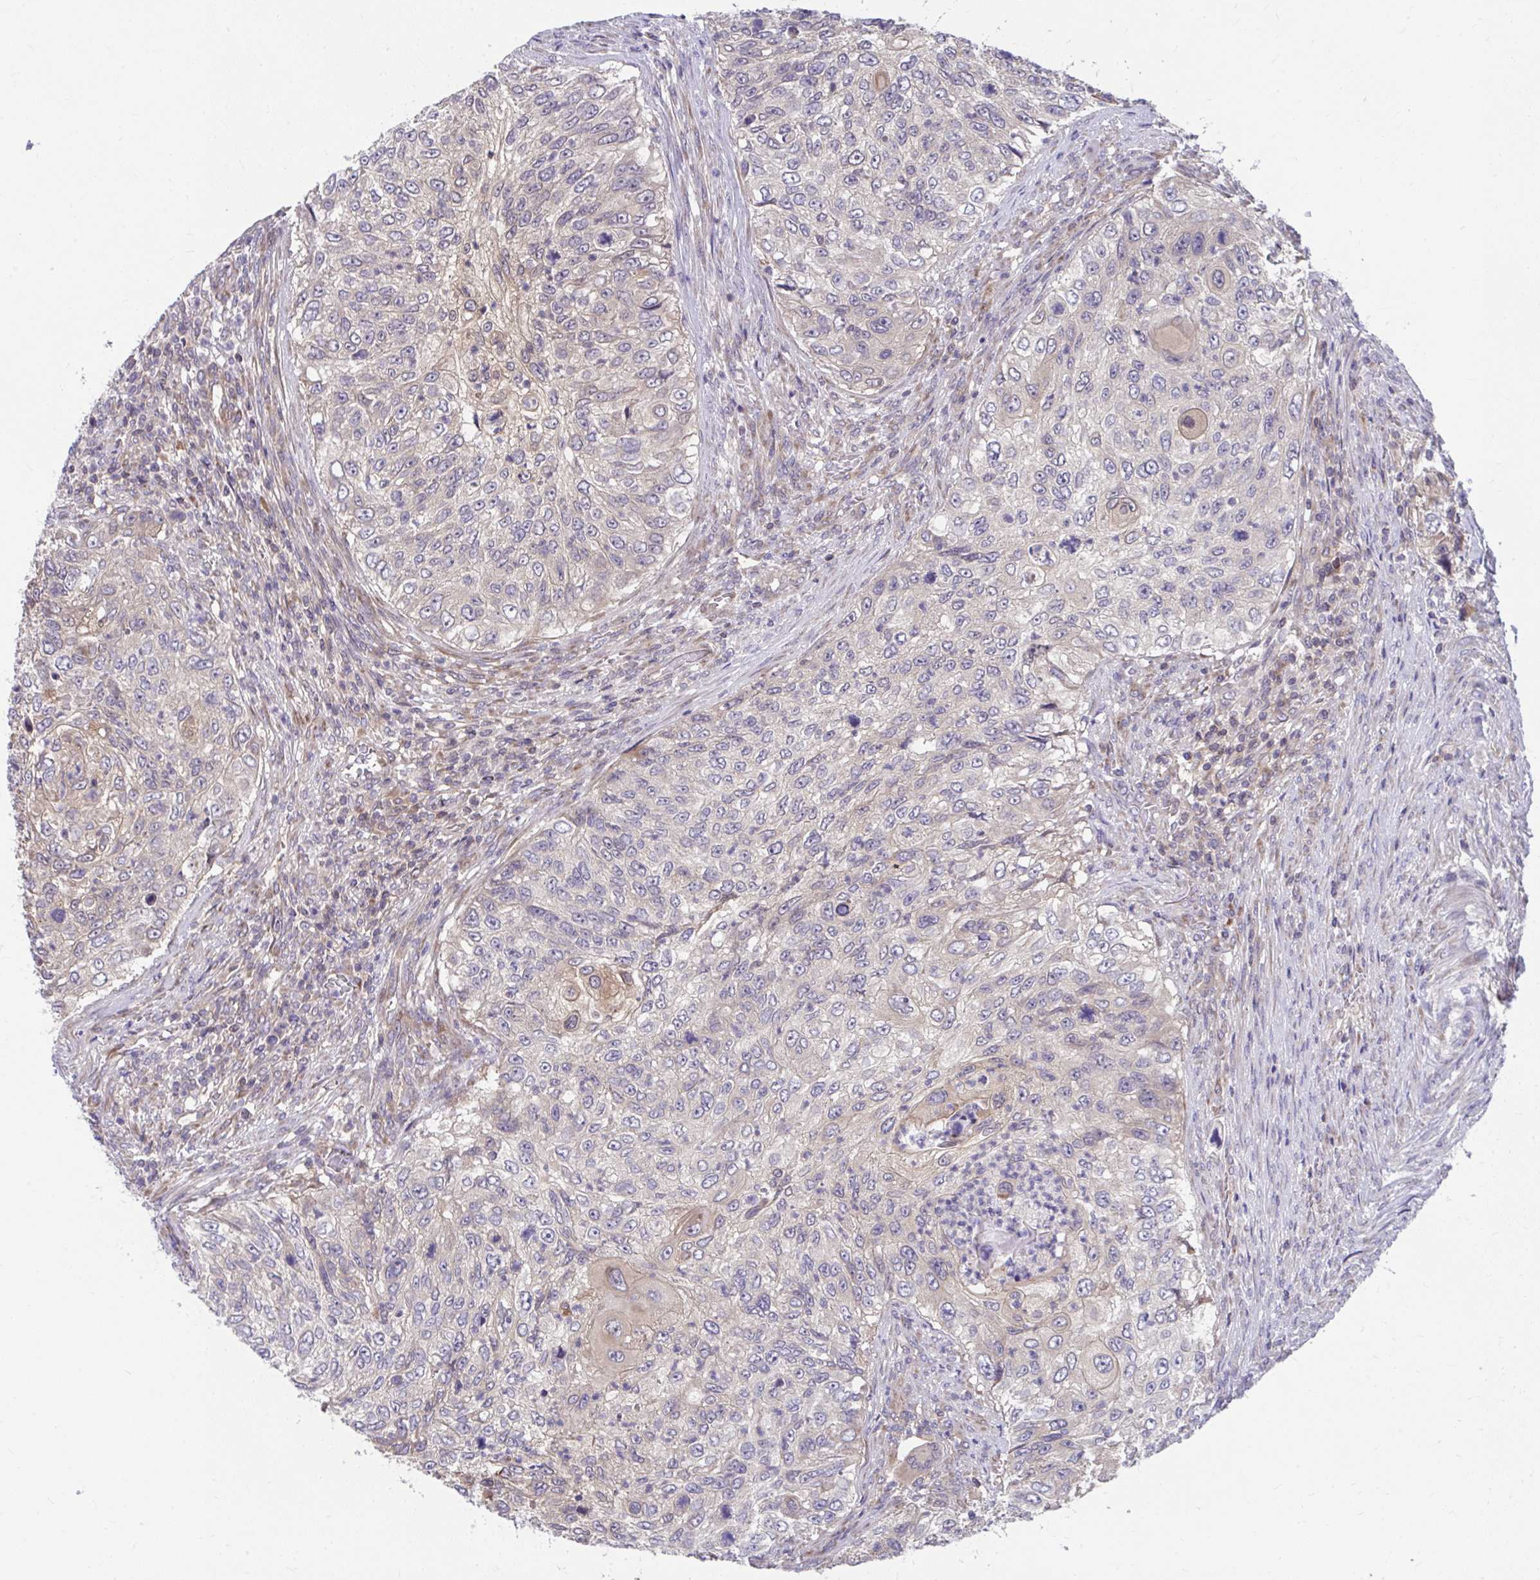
{"staining": {"intensity": "weak", "quantity": "<25%", "location": "cytoplasmic/membranous"}, "tissue": "urothelial cancer", "cell_type": "Tumor cells", "image_type": "cancer", "snomed": [{"axis": "morphology", "description": "Urothelial carcinoma, High grade"}, {"axis": "topography", "description": "Urinary bladder"}], "caption": "Immunohistochemical staining of human urothelial cancer exhibits no significant staining in tumor cells.", "gene": "PCDHB7", "patient": {"sex": "female", "age": 60}}